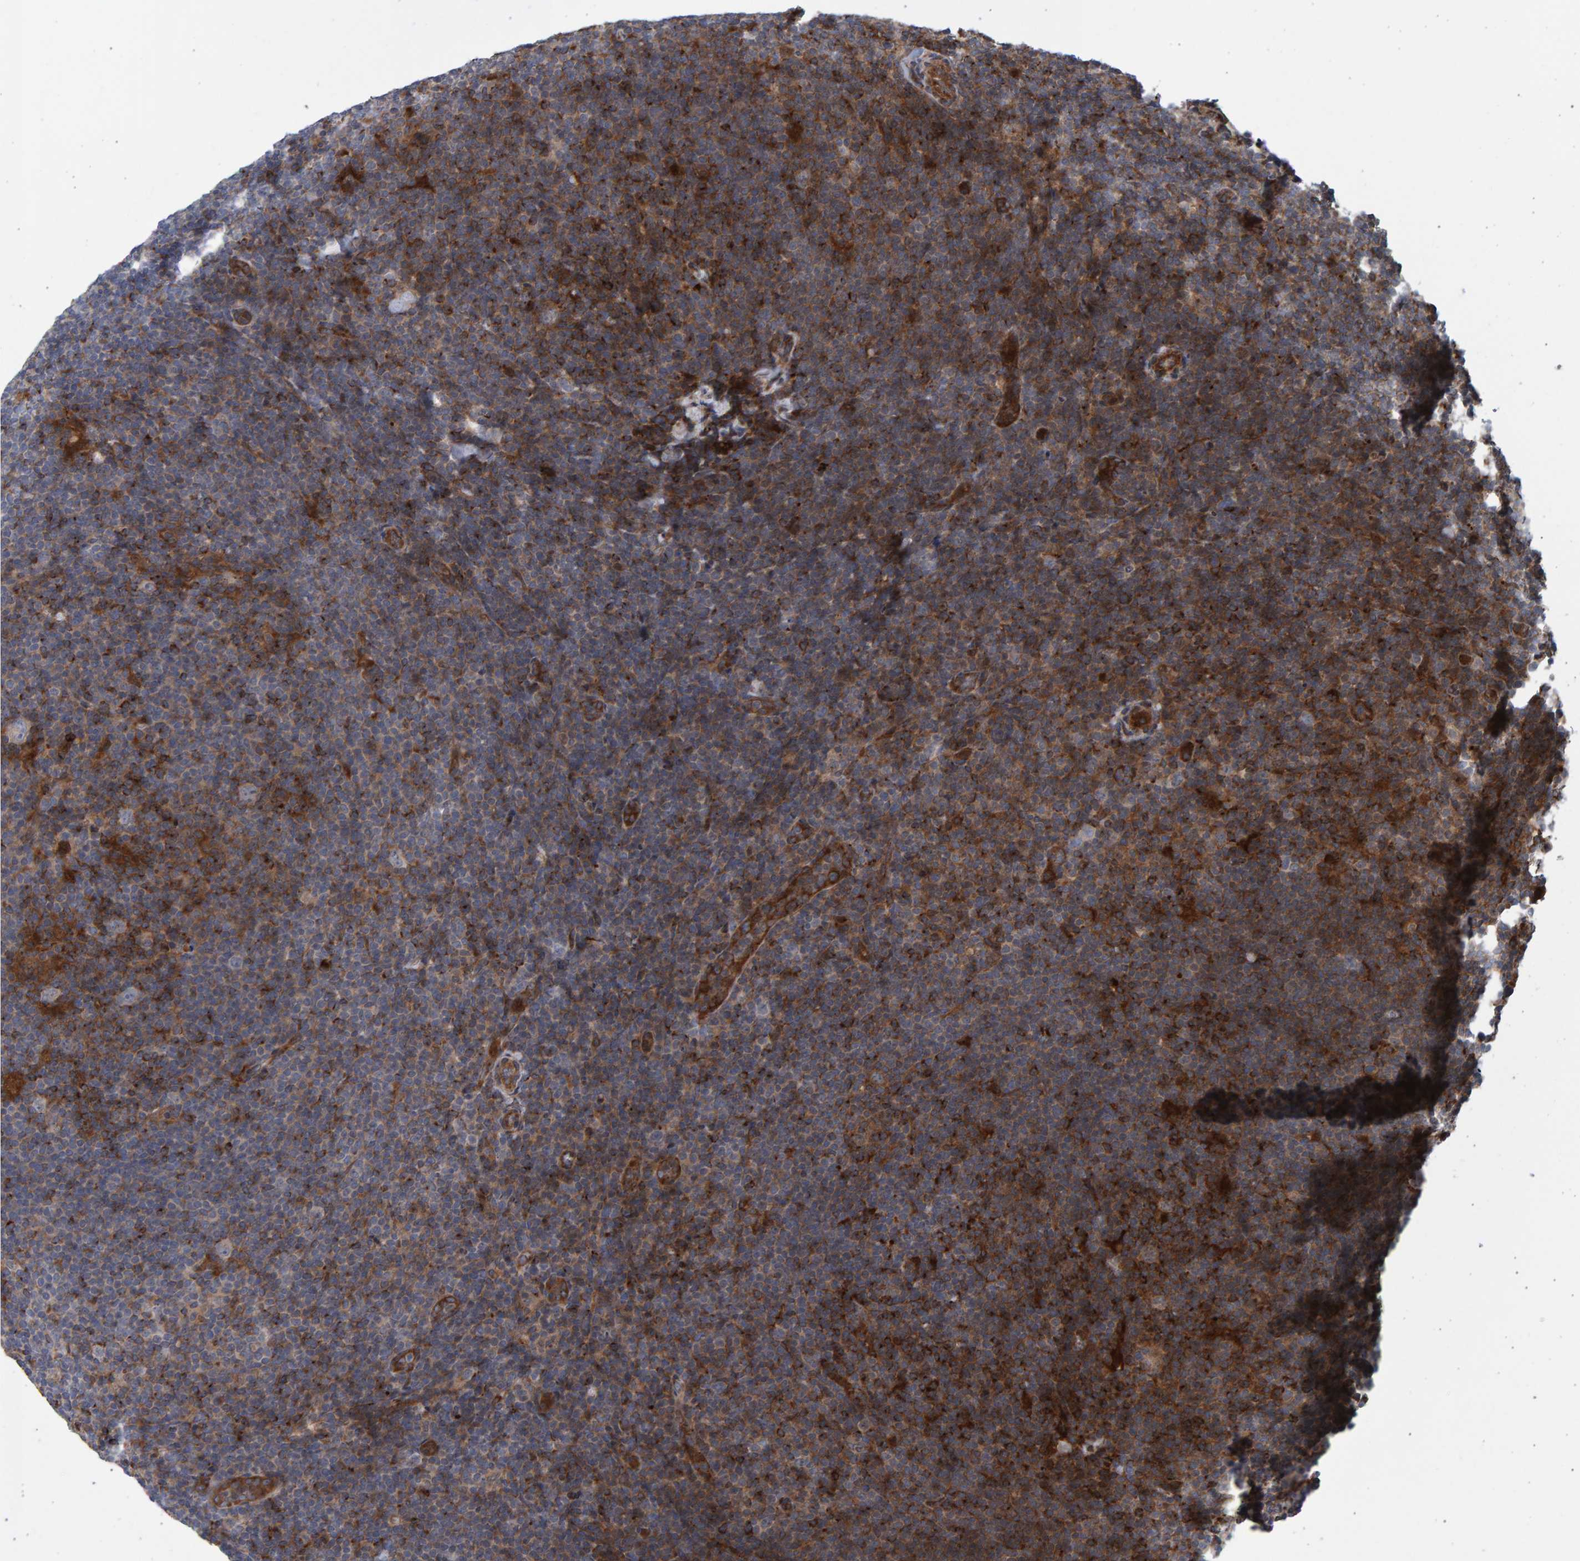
{"staining": {"intensity": "weak", "quantity": "<25%", "location": "cytoplasmic/membranous"}, "tissue": "lymphoma", "cell_type": "Tumor cells", "image_type": "cancer", "snomed": [{"axis": "morphology", "description": "Hodgkin's disease, NOS"}, {"axis": "topography", "description": "Lymph node"}], "caption": "This is an immunohistochemistry micrograph of Hodgkin's disease. There is no positivity in tumor cells.", "gene": "LRBA", "patient": {"sex": "female", "age": 57}}